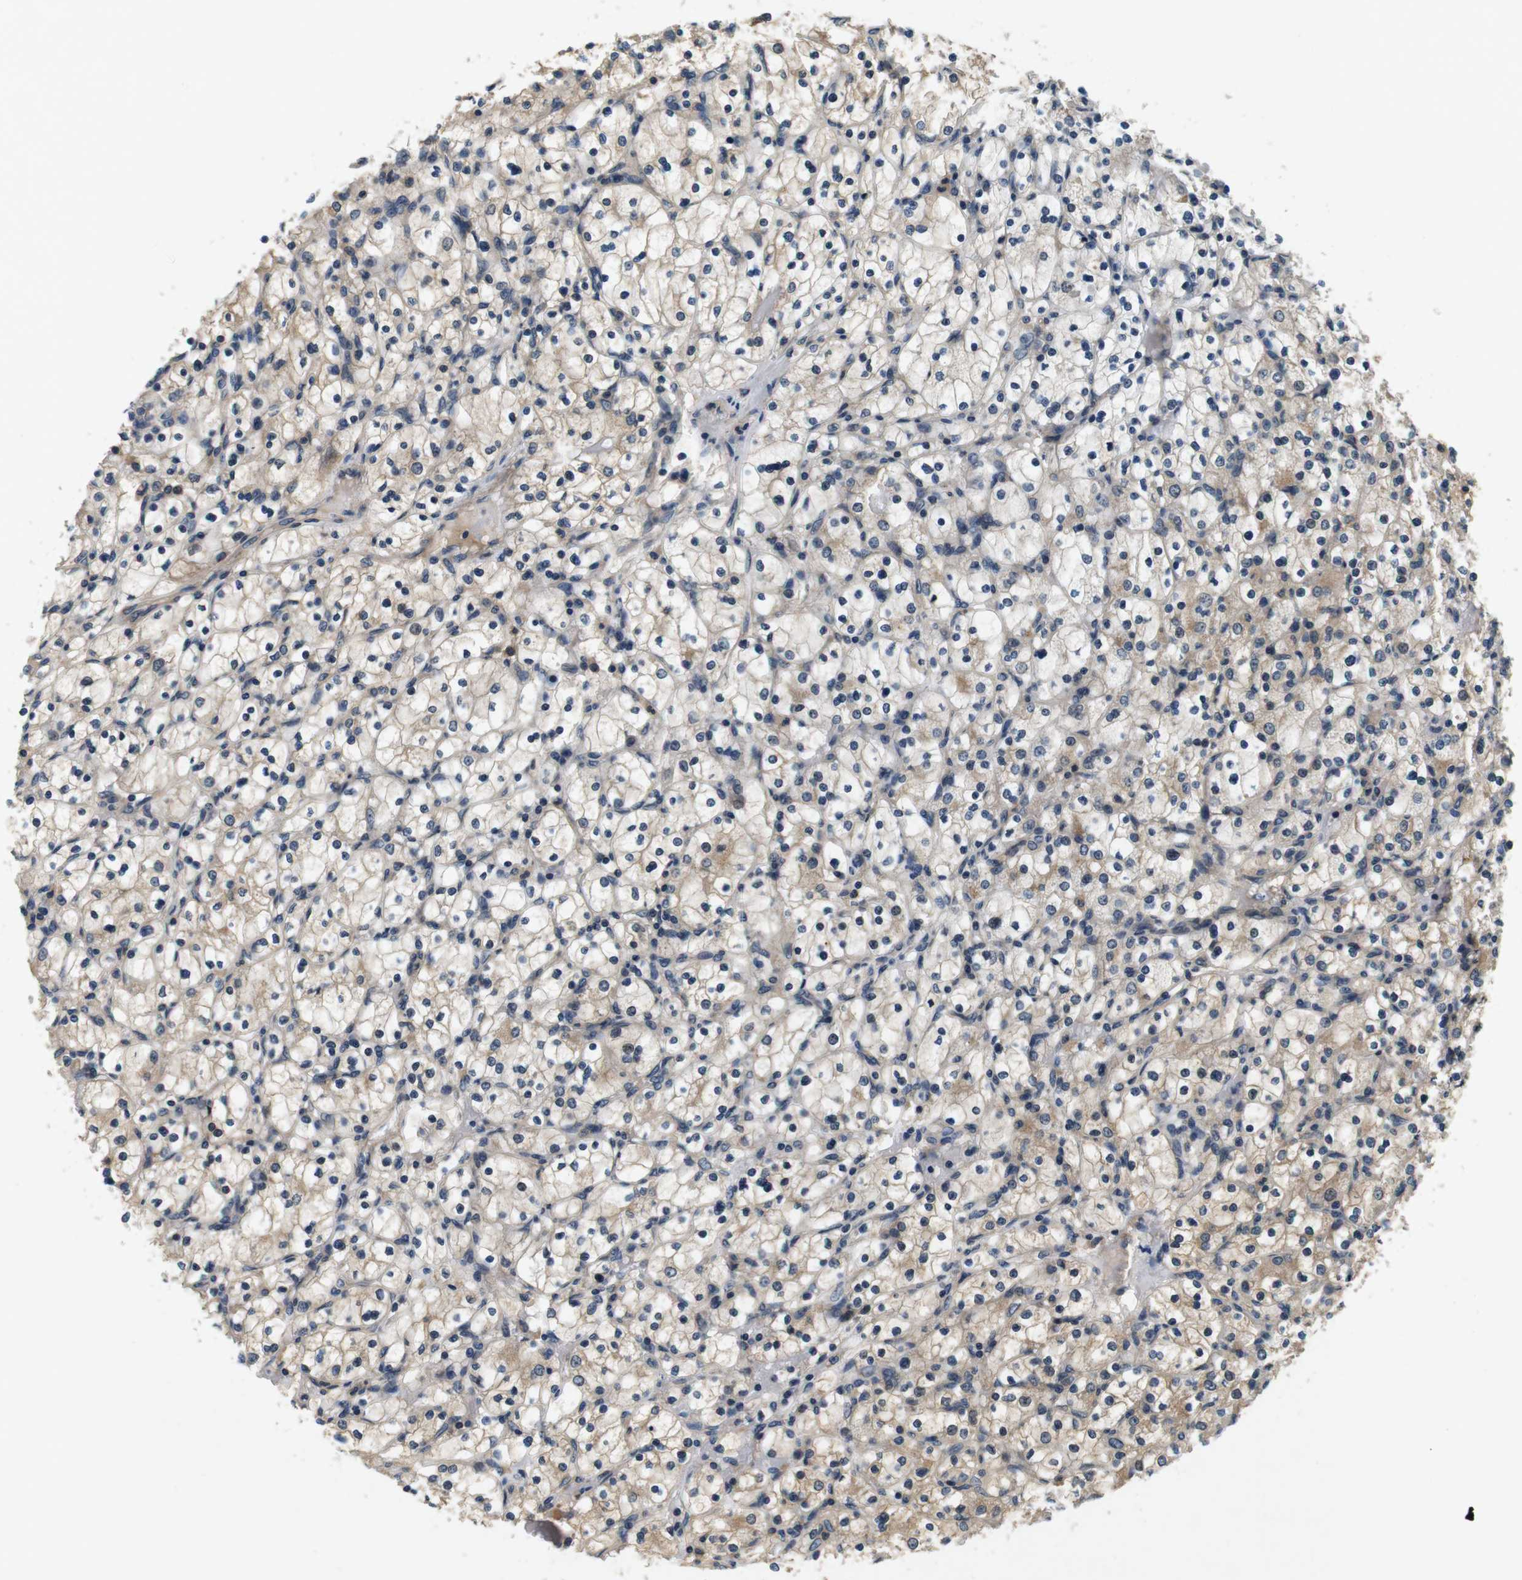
{"staining": {"intensity": "weak", "quantity": ">75%", "location": "cytoplasmic/membranous"}, "tissue": "renal cancer", "cell_type": "Tumor cells", "image_type": "cancer", "snomed": [{"axis": "morphology", "description": "Adenocarcinoma, NOS"}, {"axis": "topography", "description": "Kidney"}], "caption": "Immunohistochemistry (IHC) histopathology image of neoplastic tissue: human renal adenocarcinoma stained using immunohistochemistry shows low levels of weak protein expression localized specifically in the cytoplasmic/membranous of tumor cells, appearing as a cytoplasmic/membranous brown color.", "gene": "NFKBIE", "patient": {"sex": "female", "age": 83}}